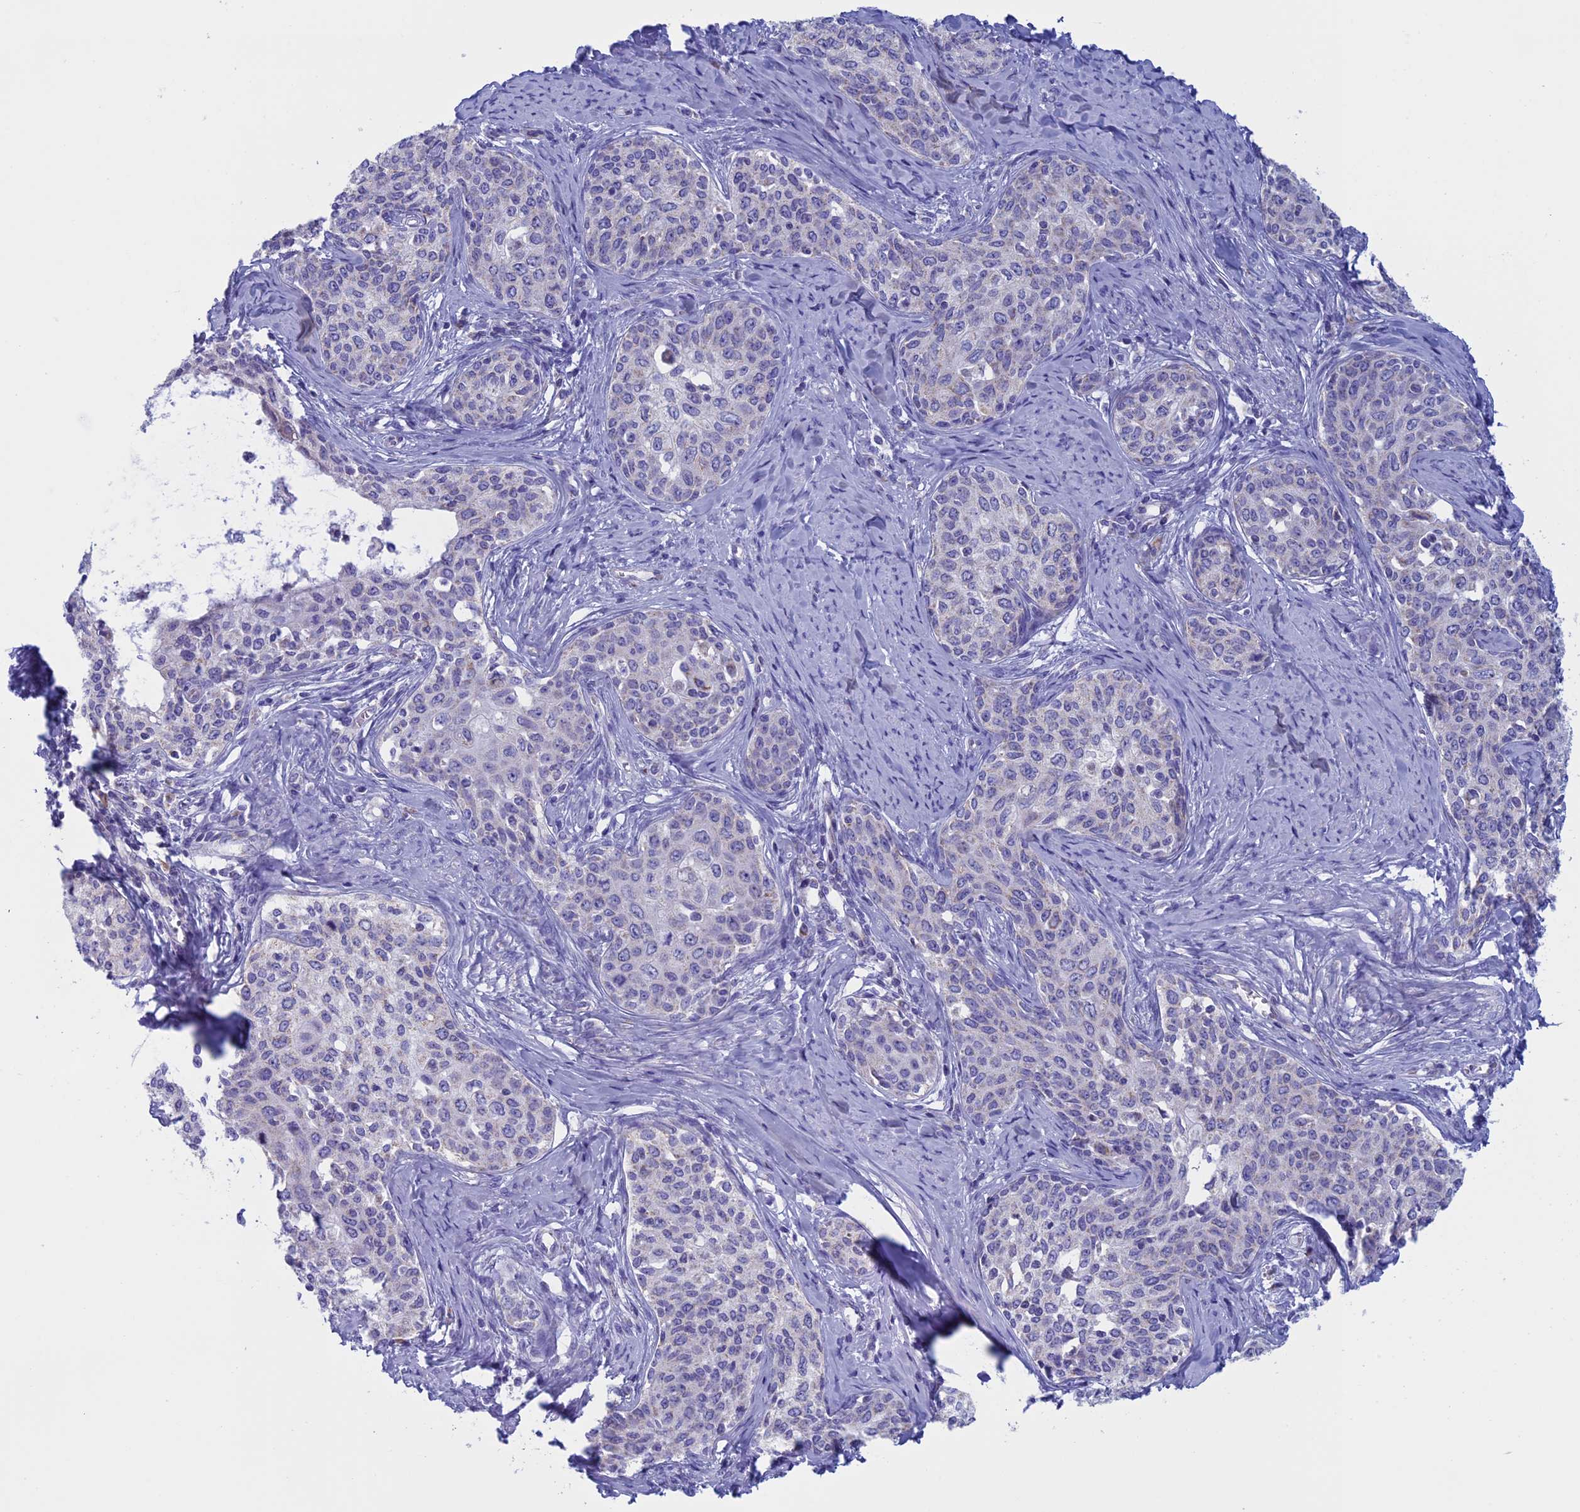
{"staining": {"intensity": "negative", "quantity": "none", "location": "none"}, "tissue": "cervical cancer", "cell_type": "Tumor cells", "image_type": "cancer", "snomed": [{"axis": "morphology", "description": "Squamous cell carcinoma, NOS"}, {"axis": "morphology", "description": "Adenocarcinoma, NOS"}, {"axis": "topography", "description": "Cervix"}], "caption": "Immunohistochemistry (IHC) of squamous cell carcinoma (cervical) demonstrates no expression in tumor cells.", "gene": "NDUFB9", "patient": {"sex": "female", "age": 52}}